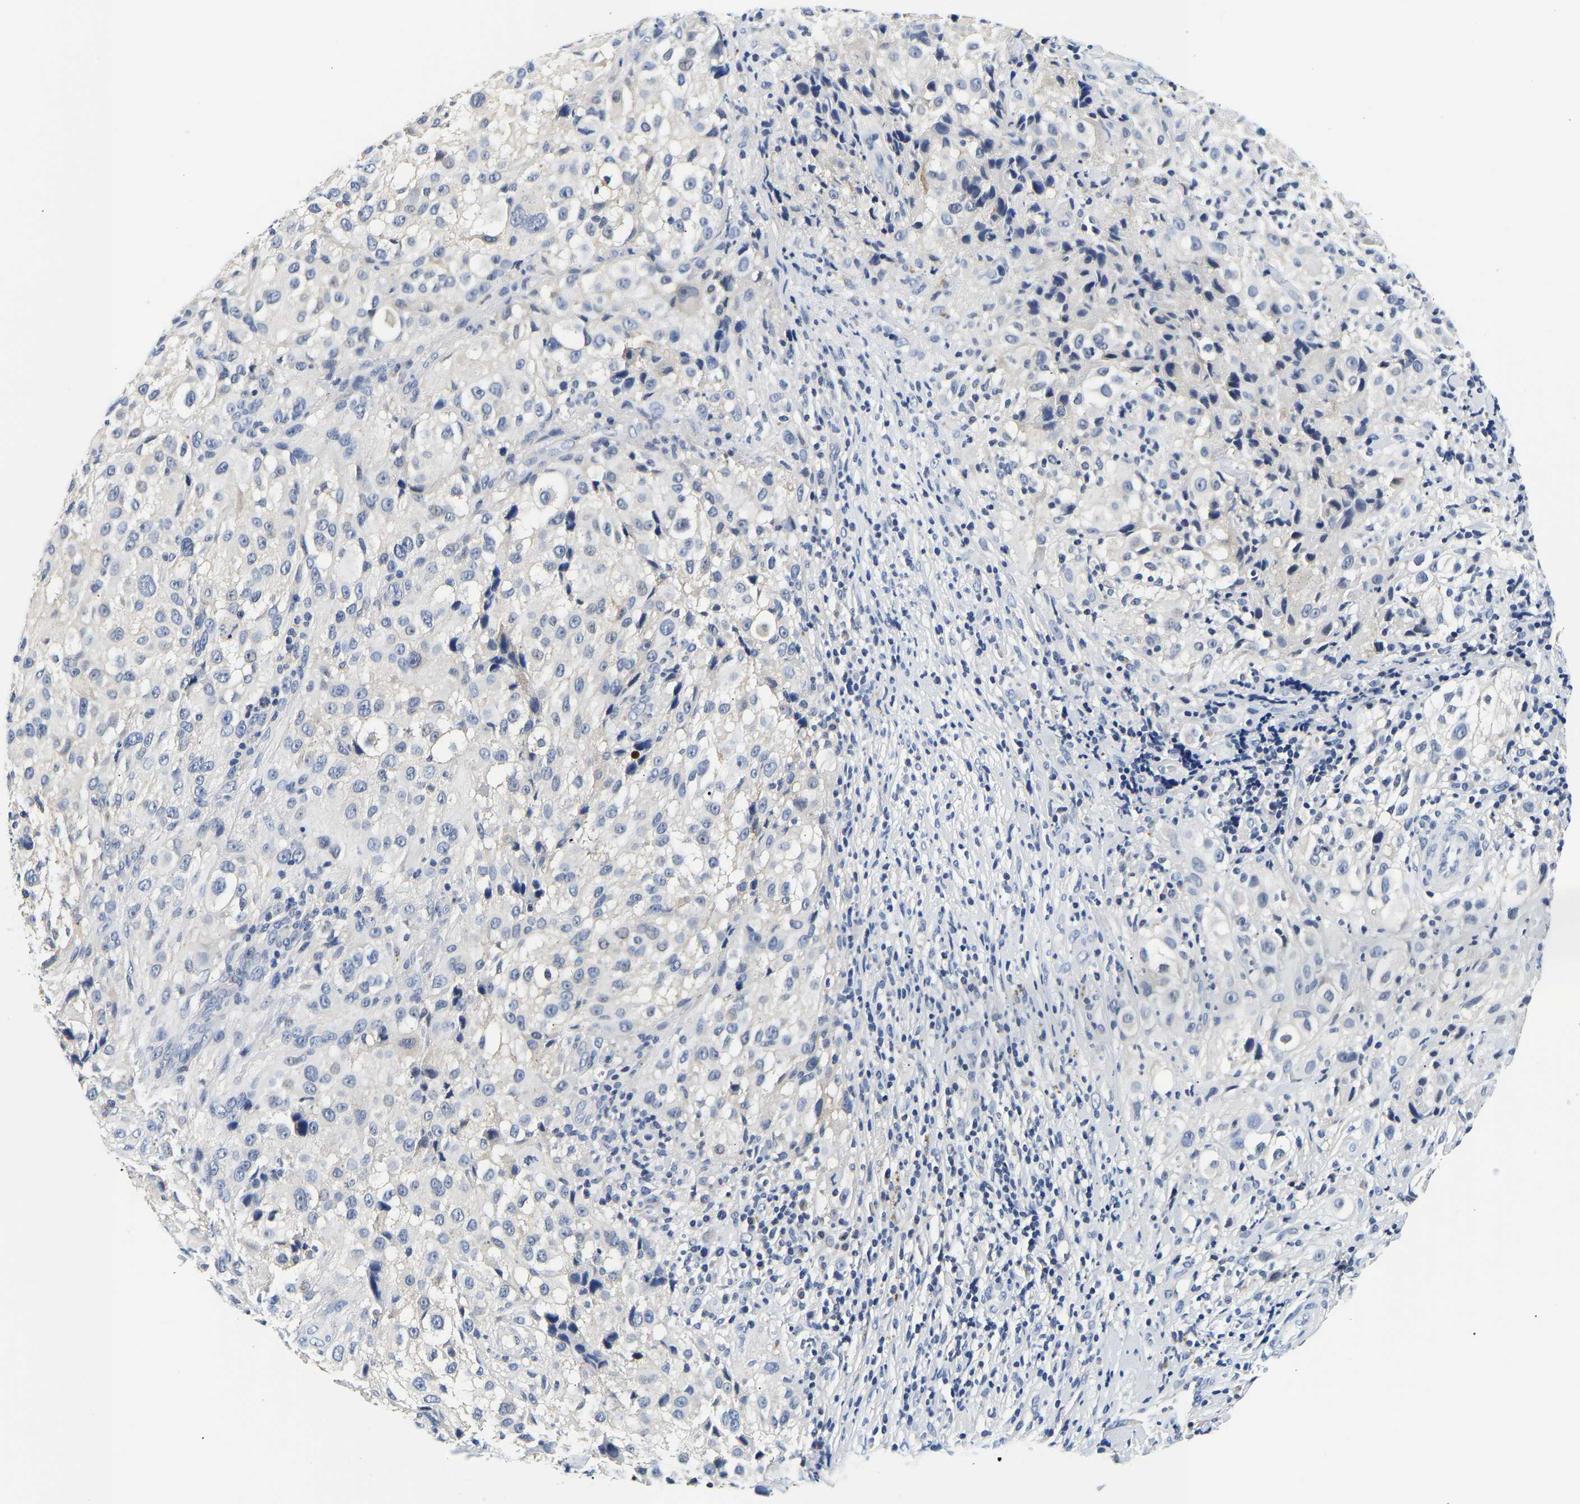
{"staining": {"intensity": "negative", "quantity": "none", "location": "none"}, "tissue": "melanoma", "cell_type": "Tumor cells", "image_type": "cancer", "snomed": [{"axis": "morphology", "description": "Necrosis, NOS"}, {"axis": "morphology", "description": "Malignant melanoma, NOS"}, {"axis": "topography", "description": "Skin"}], "caption": "Melanoma was stained to show a protein in brown. There is no significant expression in tumor cells.", "gene": "UCHL3", "patient": {"sex": "female", "age": 87}}